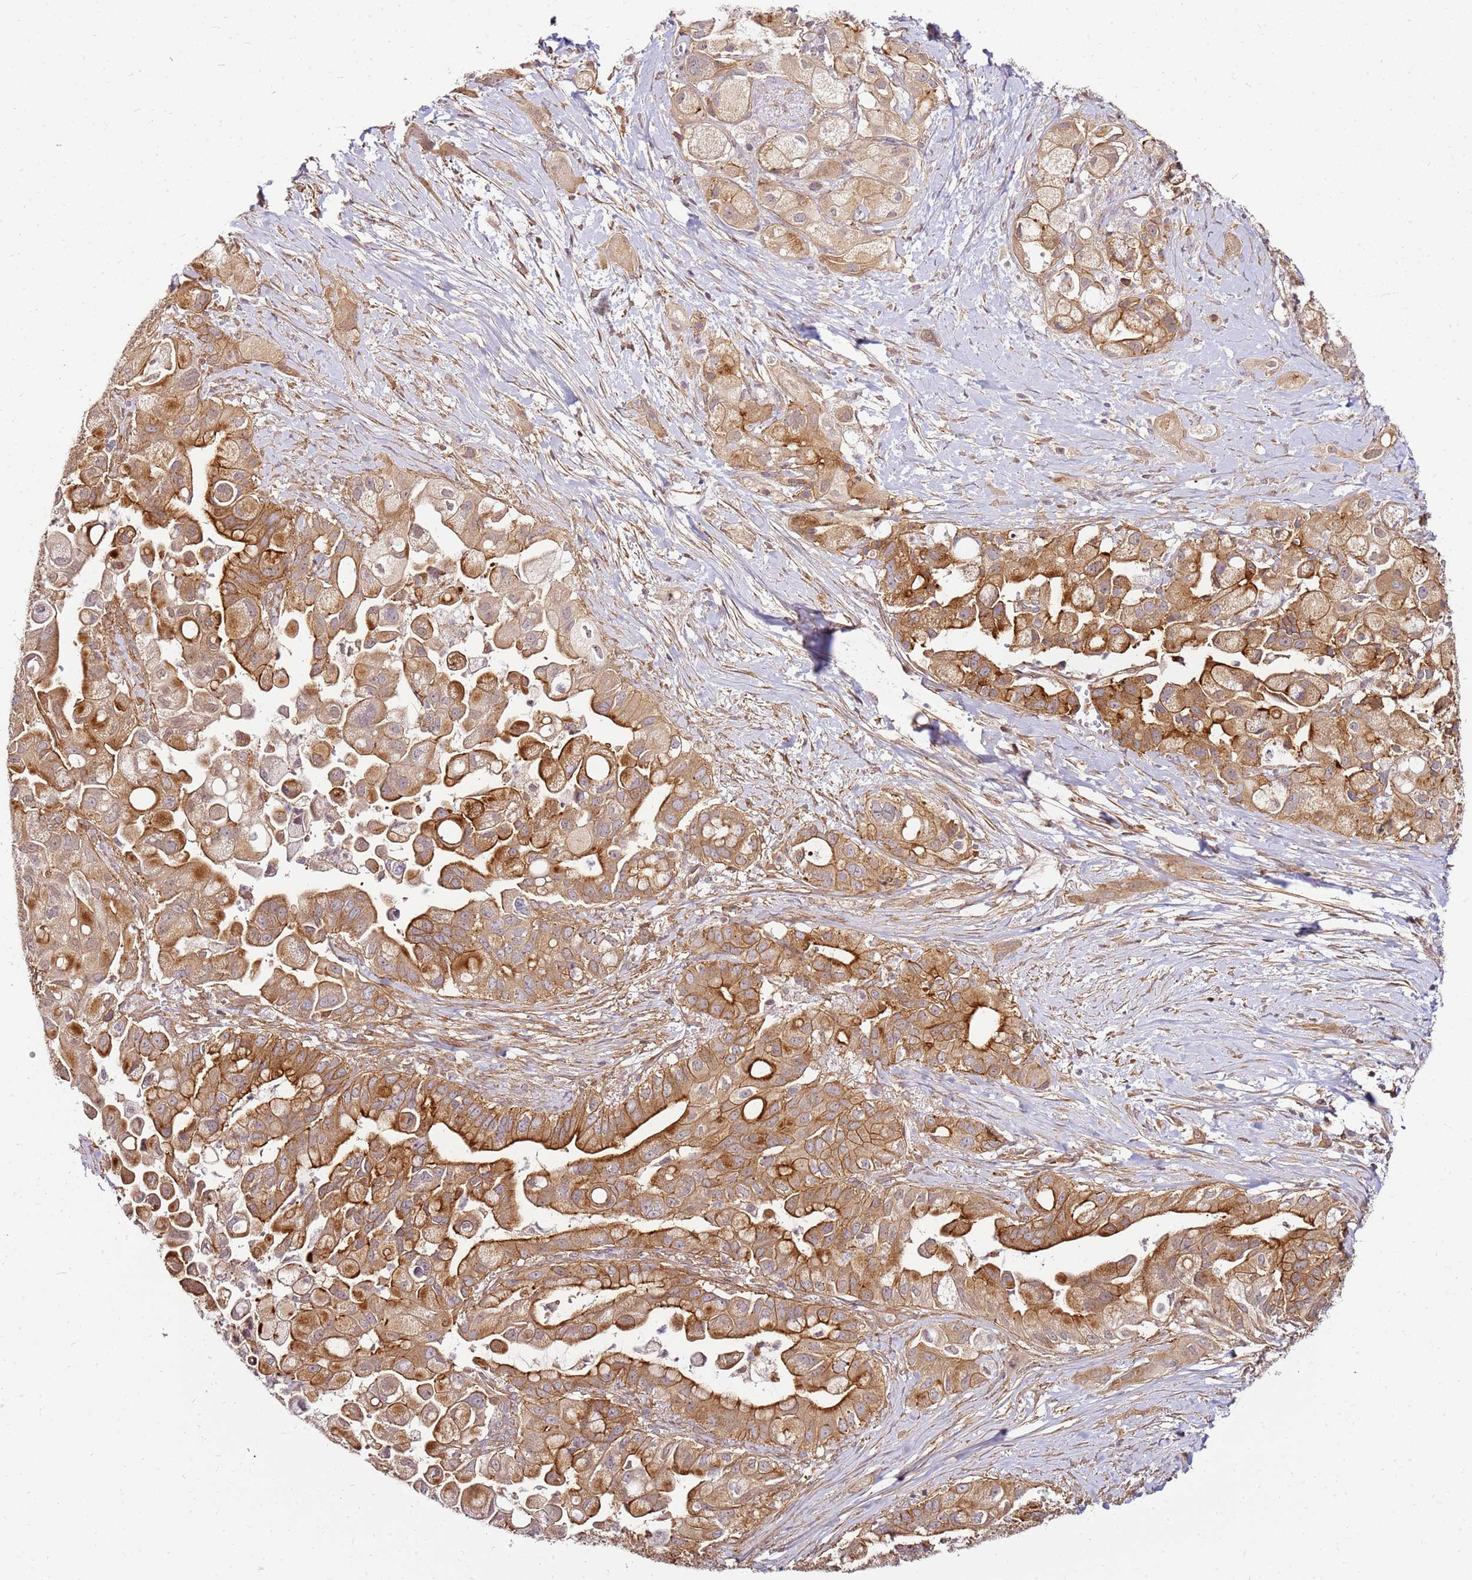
{"staining": {"intensity": "moderate", "quantity": ">75%", "location": "cytoplasmic/membranous"}, "tissue": "pancreatic cancer", "cell_type": "Tumor cells", "image_type": "cancer", "snomed": [{"axis": "morphology", "description": "Adenocarcinoma, NOS"}, {"axis": "topography", "description": "Pancreas"}], "caption": "Pancreatic cancer stained with a protein marker displays moderate staining in tumor cells.", "gene": "PIH1D1", "patient": {"sex": "male", "age": 68}}